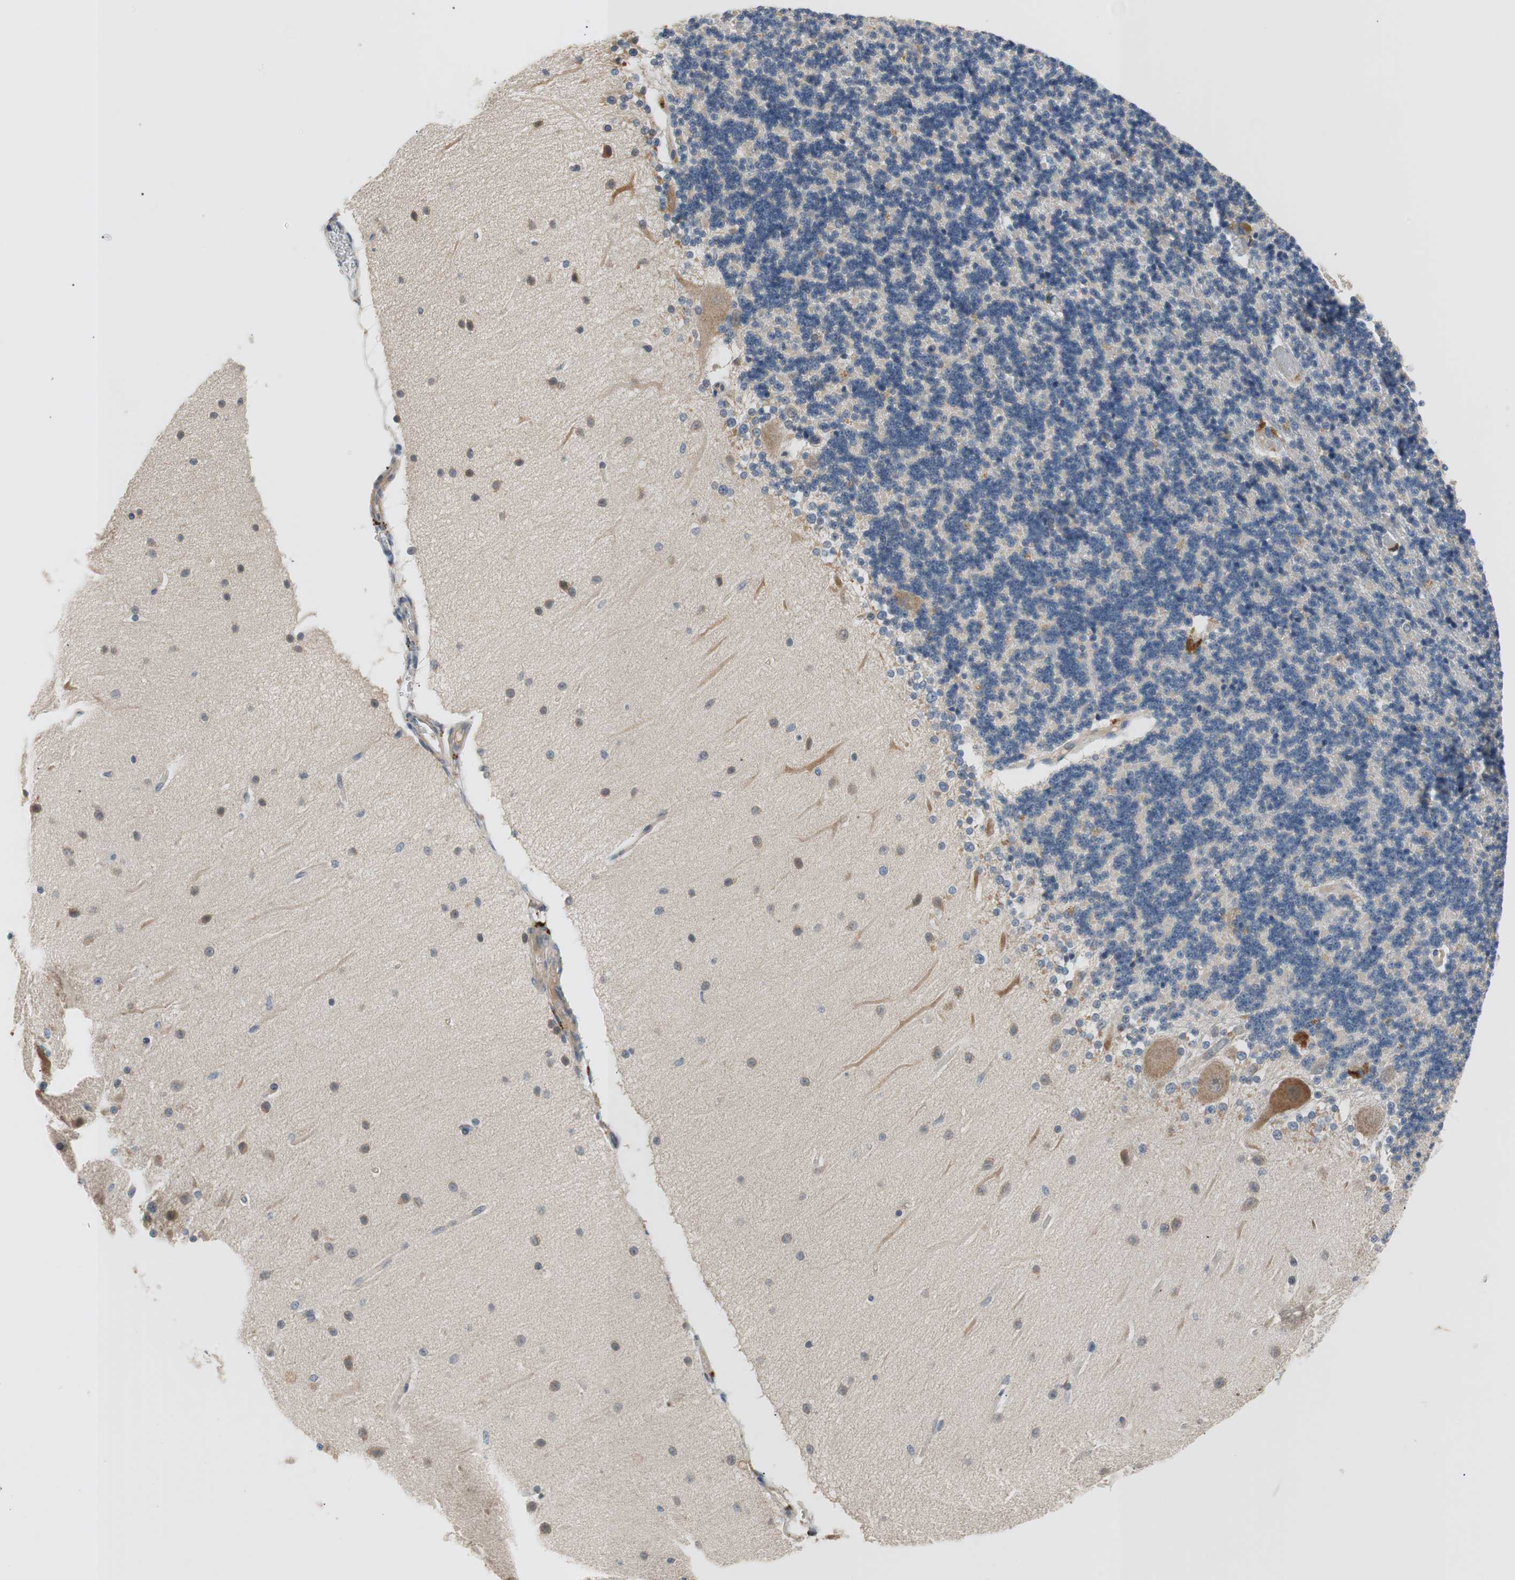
{"staining": {"intensity": "negative", "quantity": "none", "location": "none"}, "tissue": "cerebellum", "cell_type": "Cells in granular layer", "image_type": "normal", "snomed": [{"axis": "morphology", "description": "Normal tissue, NOS"}, {"axis": "topography", "description": "Cerebellum"}], "caption": "High magnification brightfield microscopy of benign cerebellum stained with DAB (3,3'-diaminobenzidine) (brown) and counterstained with hematoxylin (blue): cells in granular layer show no significant staining.", "gene": "FADS2", "patient": {"sex": "female", "age": 54}}